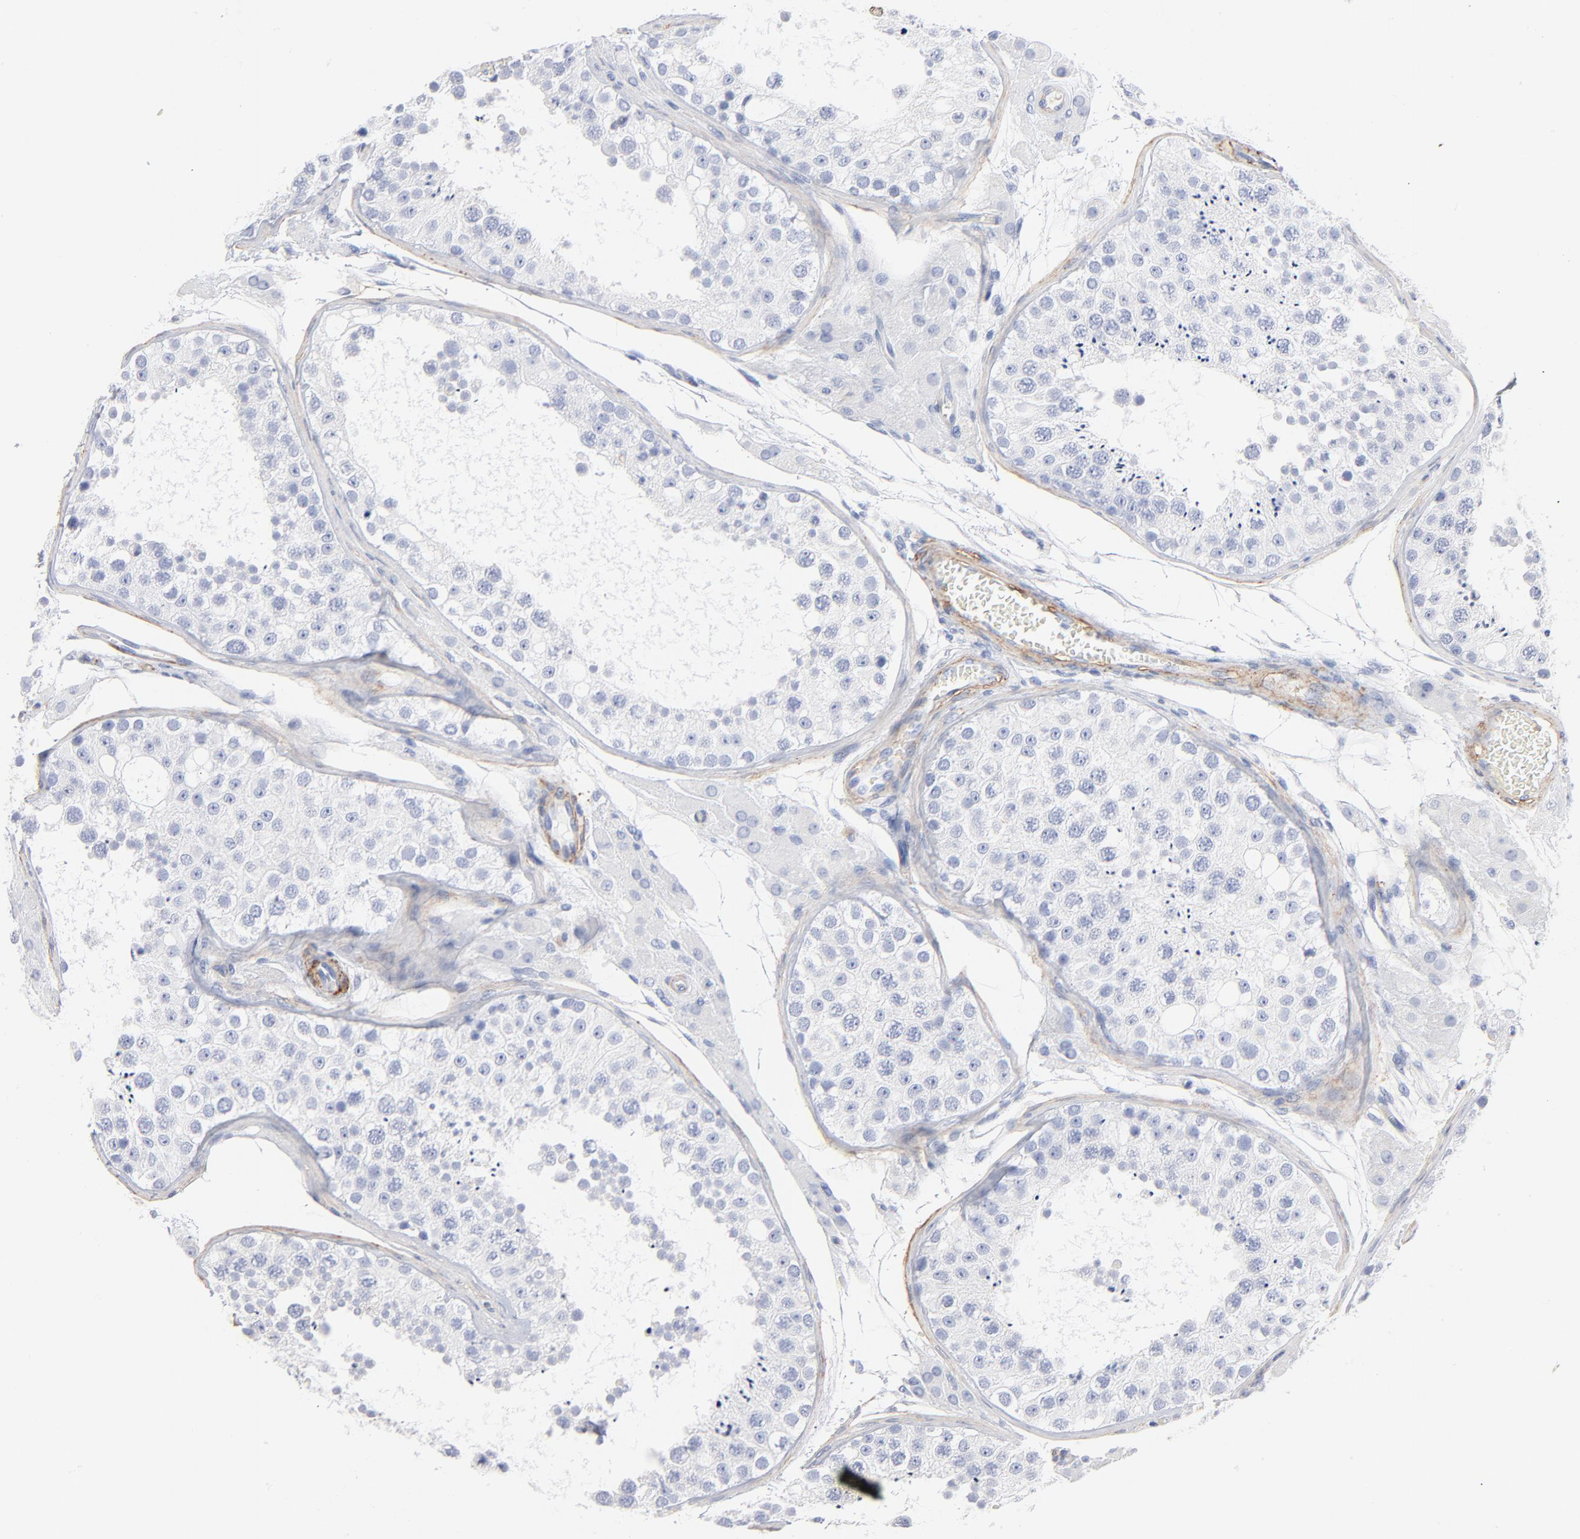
{"staining": {"intensity": "negative", "quantity": "none", "location": "none"}, "tissue": "testis", "cell_type": "Cells in seminiferous ducts", "image_type": "normal", "snomed": [{"axis": "morphology", "description": "Normal tissue, NOS"}, {"axis": "topography", "description": "Testis"}], "caption": "Immunohistochemistry photomicrograph of benign testis: testis stained with DAB demonstrates no significant protein positivity in cells in seminiferous ducts.", "gene": "AGTR1", "patient": {"sex": "male", "age": 26}}